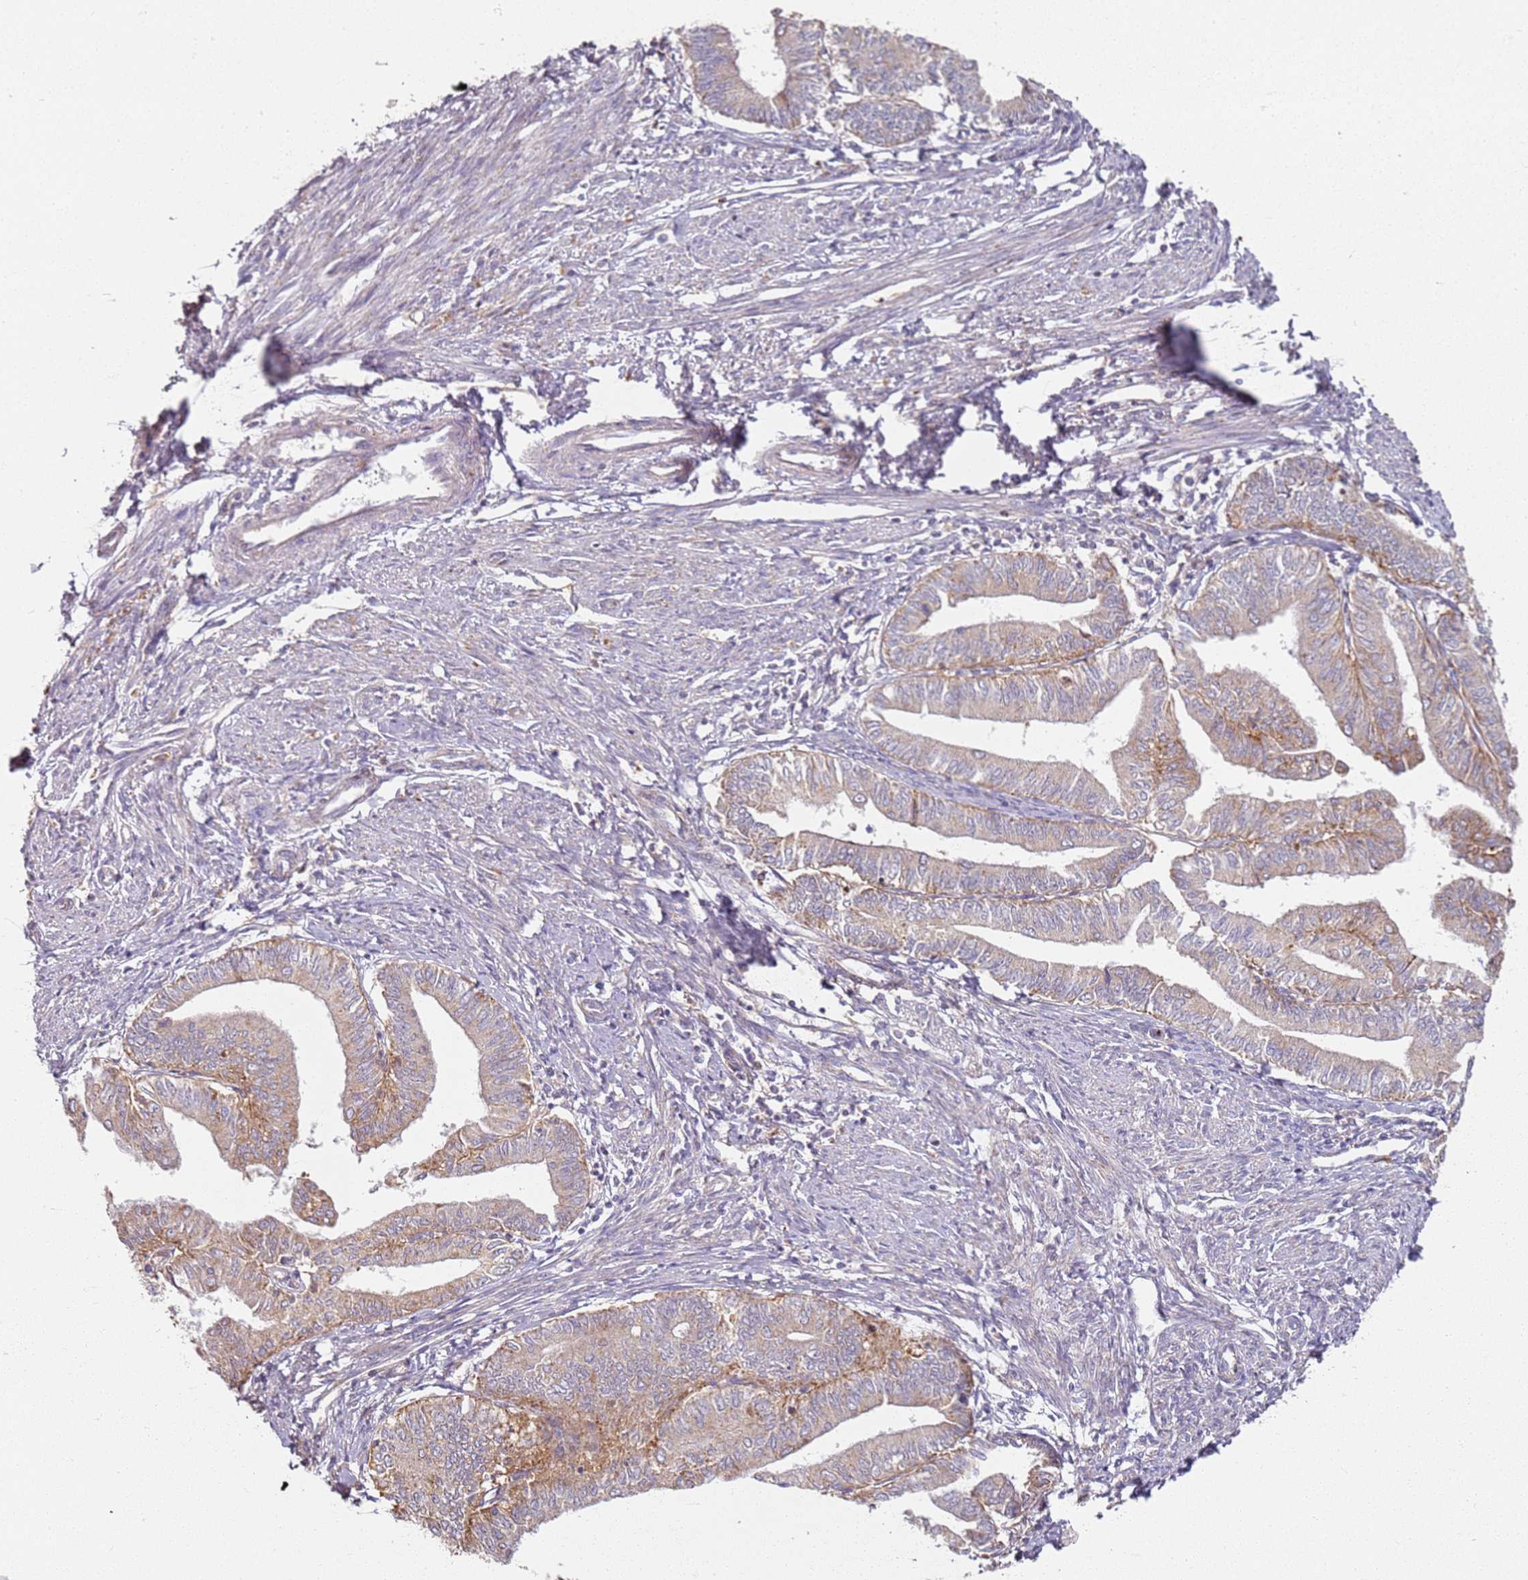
{"staining": {"intensity": "weak", "quantity": "25%-75%", "location": "cytoplasmic/membranous"}, "tissue": "endometrial cancer", "cell_type": "Tumor cells", "image_type": "cancer", "snomed": [{"axis": "morphology", "description": "Adenocarcinoma, NOS"}, {"axis": "topography", "description": "Endometrium"}], "caption": "There is low levels of weak cytoplasmic/membranous staining in tumor cells of adenocarcinoma (endometrial), as demonstrated by immunohistochemical staining (brown color).", "gene": "PROKR2", "patient": {"sex": "female", "age": 66}}